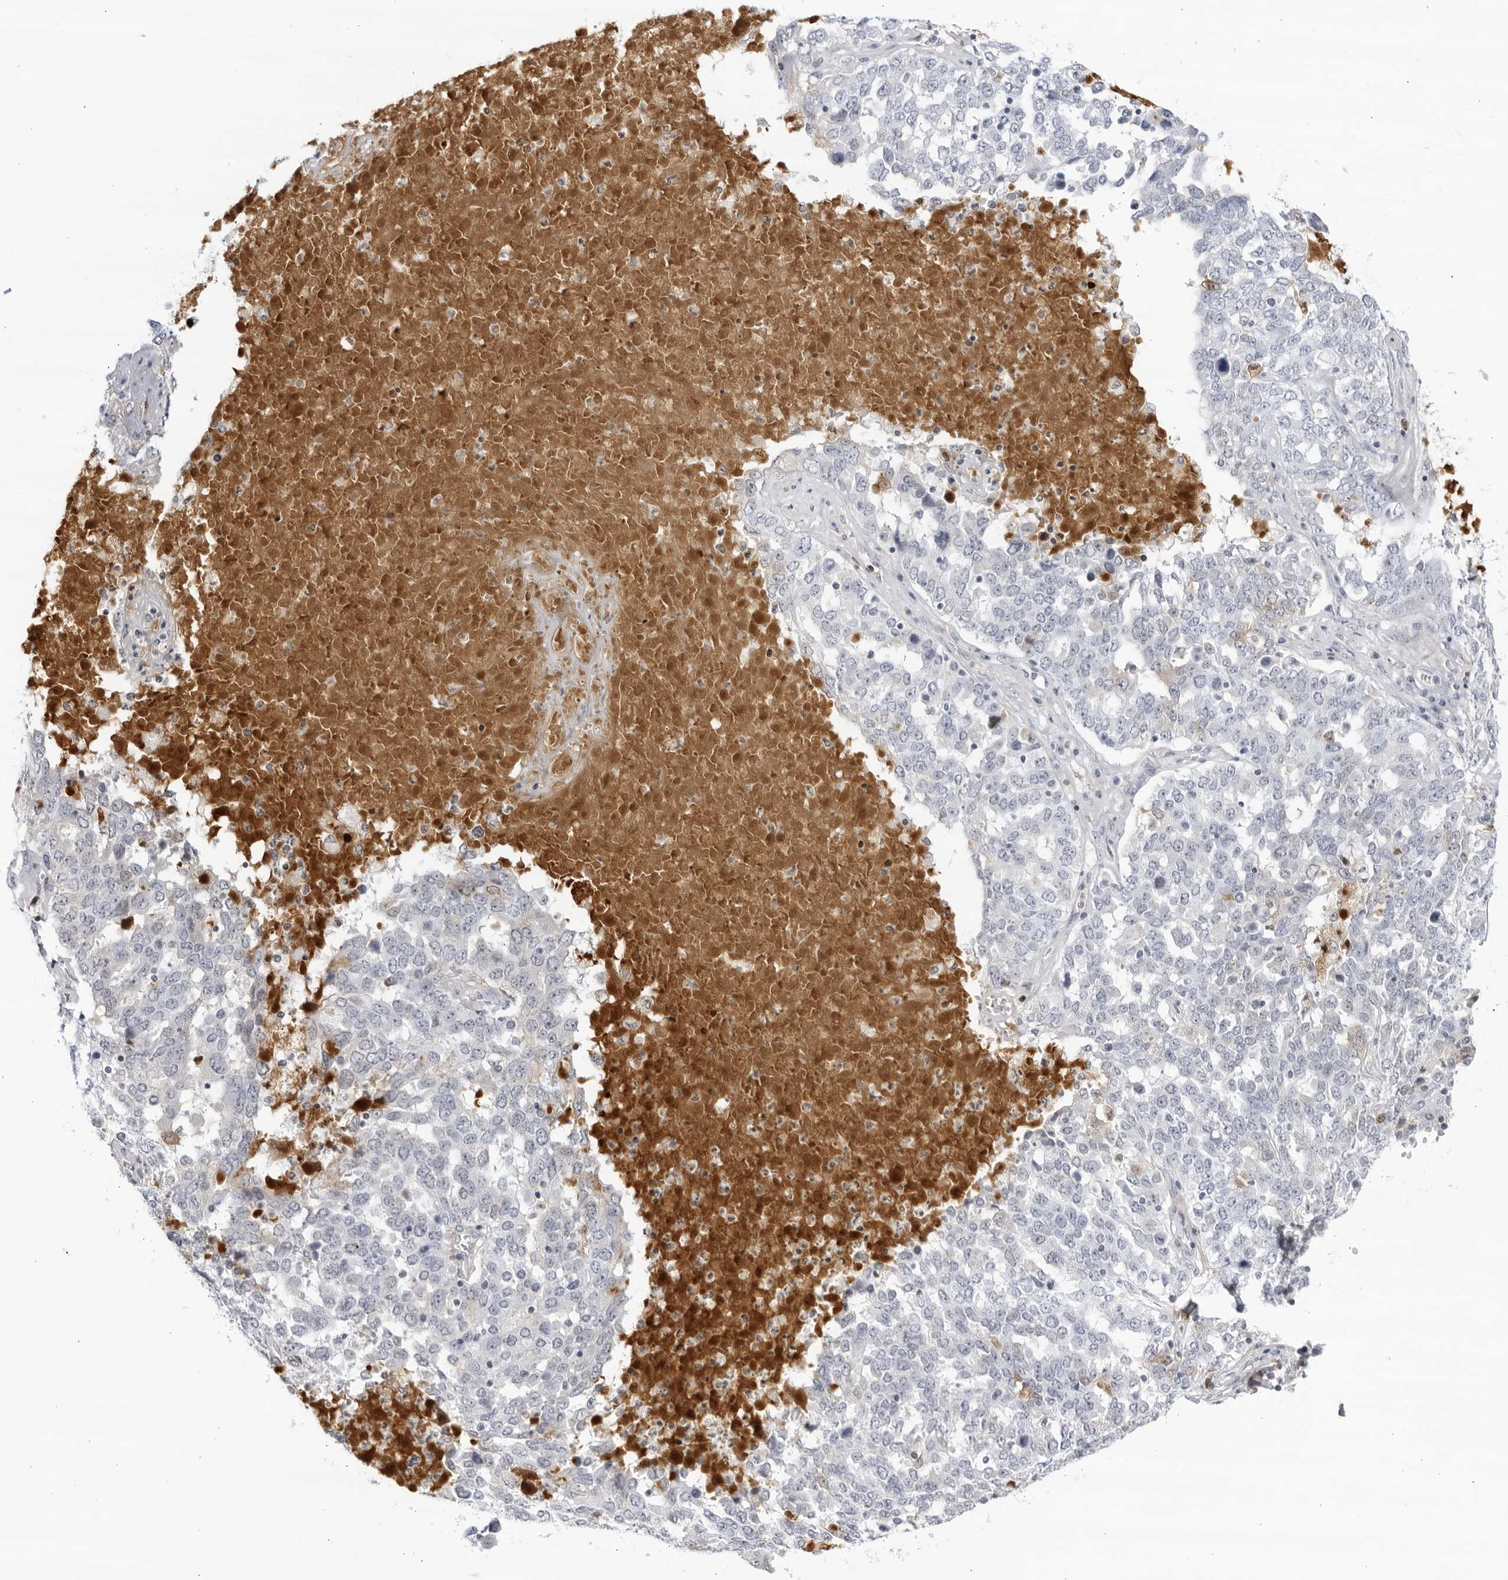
{"staining": {"intensity": "moderate", "quantity": "<25%", "location": "cytoplasmic/membranous"}, "tissue": "ovarian cancer", "cell_type": "Tumor cells", "image_type": "cancer", "snomed": [{"axis": "morphology", "description": "Carcinoma, endometroid"}, {"axis": "topography", "description": "Ovary"}], "caption": "Moderate cytoplasmic/membranous protein staining is identified in about <25% of tumor cells in ovarian cancer.", "gene": "CNBD1", "patient": {"sex": "female", "age": 62}}